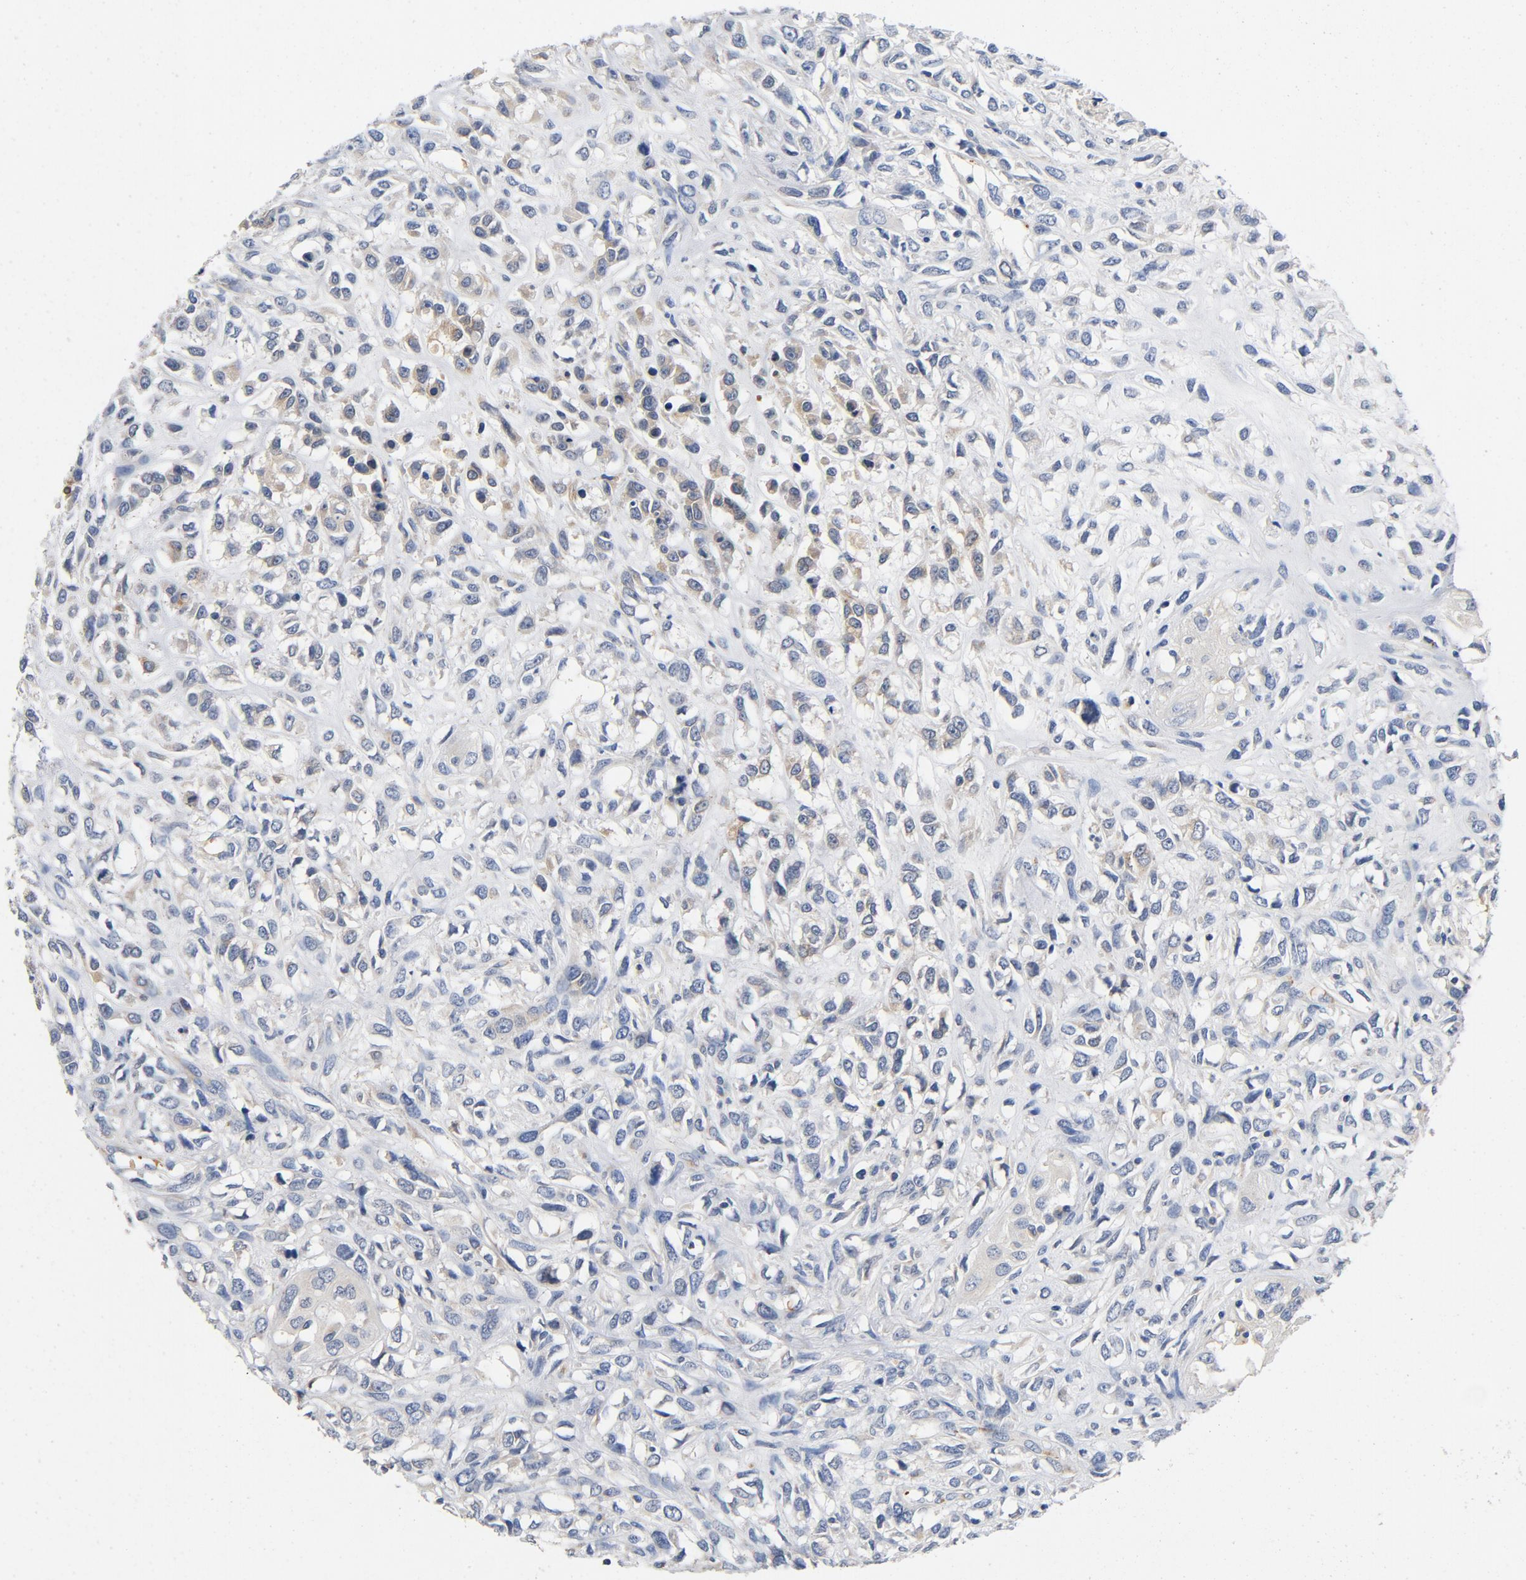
{"staining": {"intensity": "negative", "quantity": "none", "location": "none"}, "tissue": "head and neck cancer", "cell_type": "Tumor cells", "image_type": "cancer", "snomed": [{"axis": "morphology", "description": "Necrosis, NOS"}, {"axis": "morphology", "description": "Neoplasm, malignant, NOS"}, {"axis": "topography", "description": "Salivary gland"}, {"axis": "topography", "description": "Head-Neck"}], "caption": "Immunohistochemistry of head and neck neoplasm (malignant) displays no staining in tumor cells.", "gene": "LMAN2", "patient": {"sex": "male", "age": 43}}